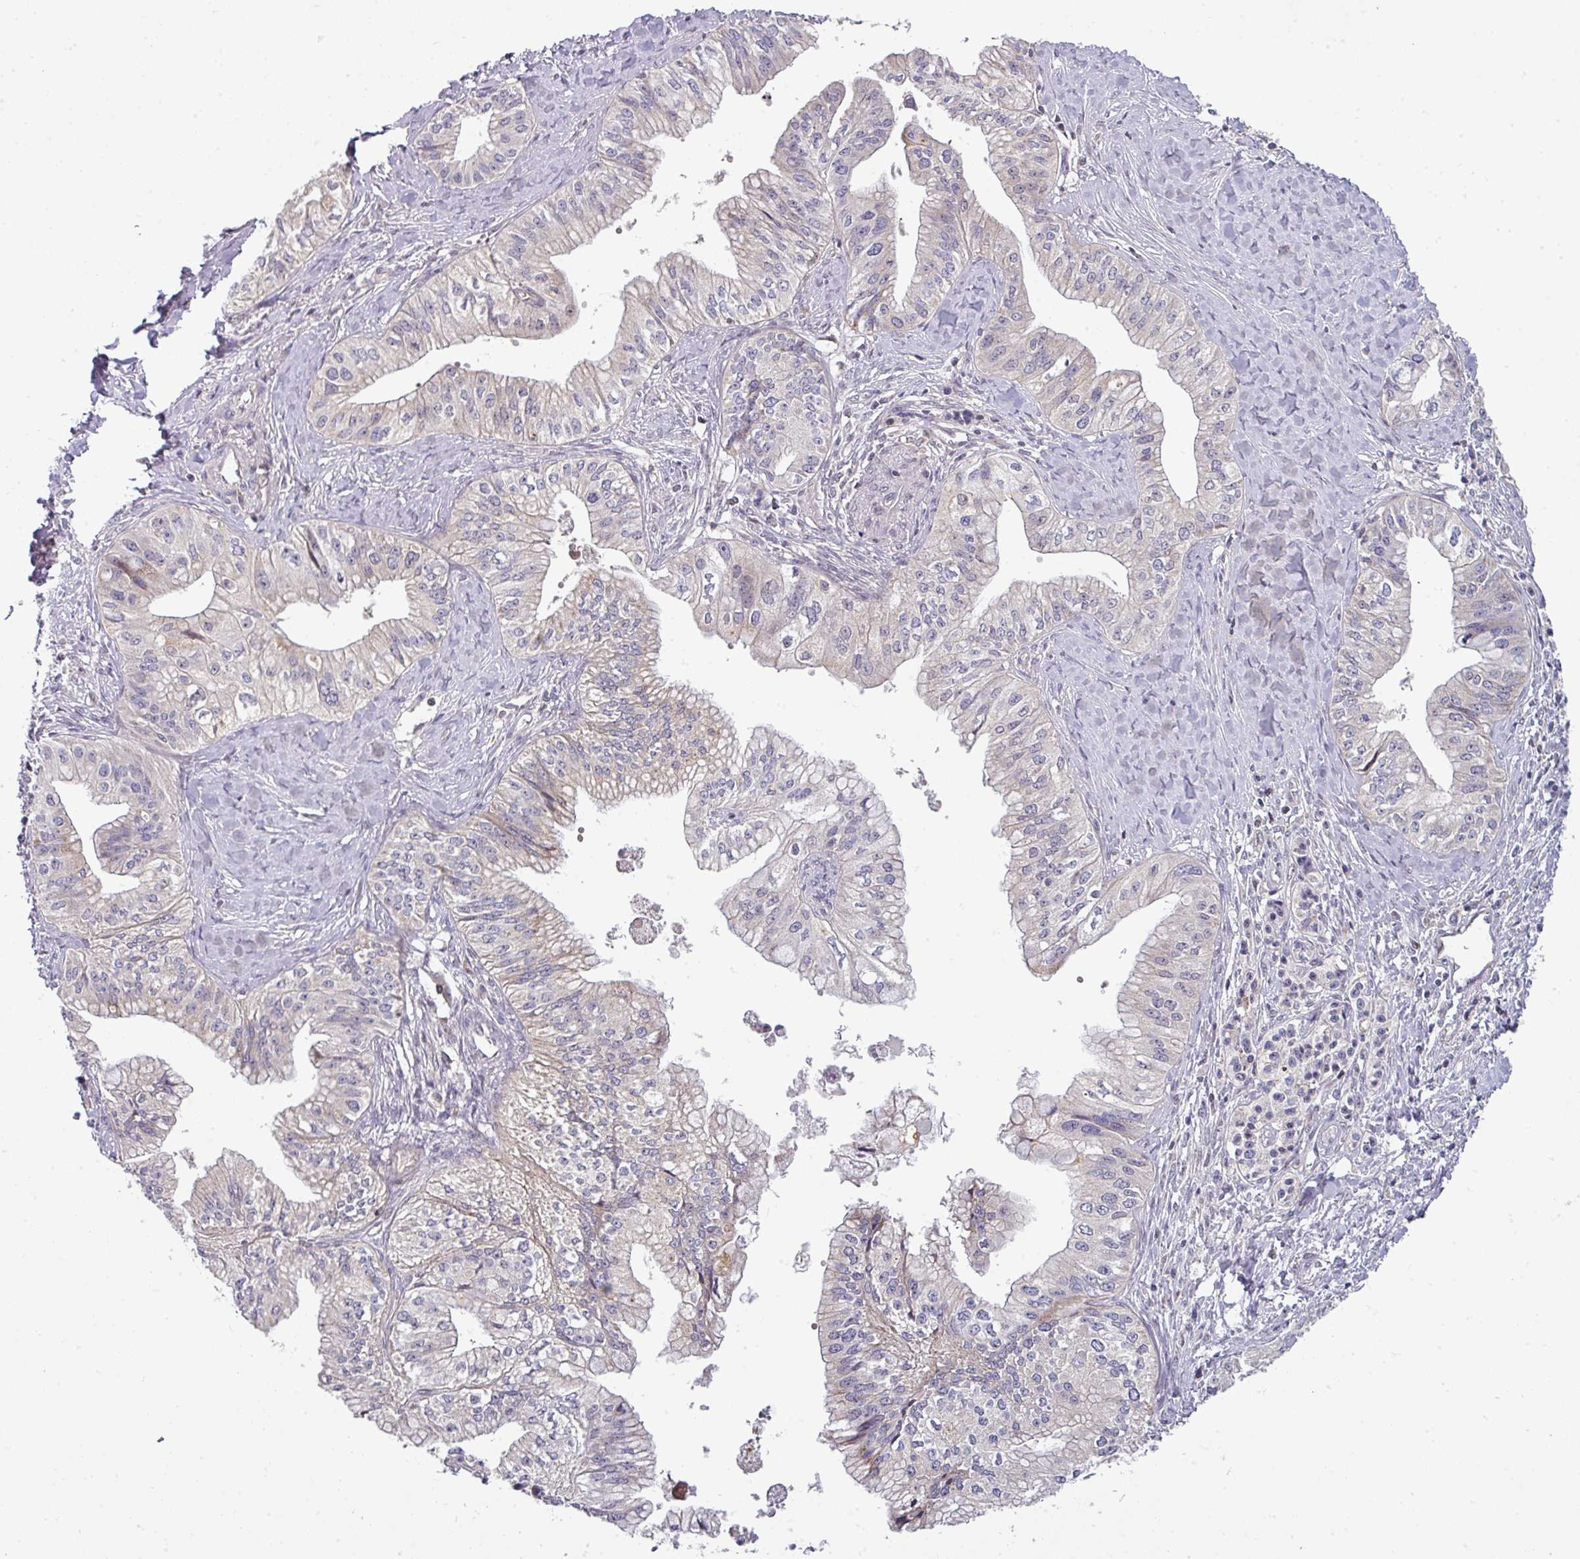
{"staining": {"intensity": "weak", "quantity": "<25%", "location": "cytoplasmic/membranous"}, "tissue": "pancreatic cancer", "cell_type": "Tumor cells", "image_type": "cancer", "snomed": [{"axis": "morphology", "description": "Adenocarcinoma, NOS"}, {"axis": "topography", "description": "Pancreas"}], "caption": "Tumor cells are negative for protein expression in human adenocarcinoma (pancreatic). The staining is performed using DAB brown chromogen with nuclei counter-stained in using hematoxylin.", "gene": "STAT5A", "patient": {"sex": "male", "age": 71}}